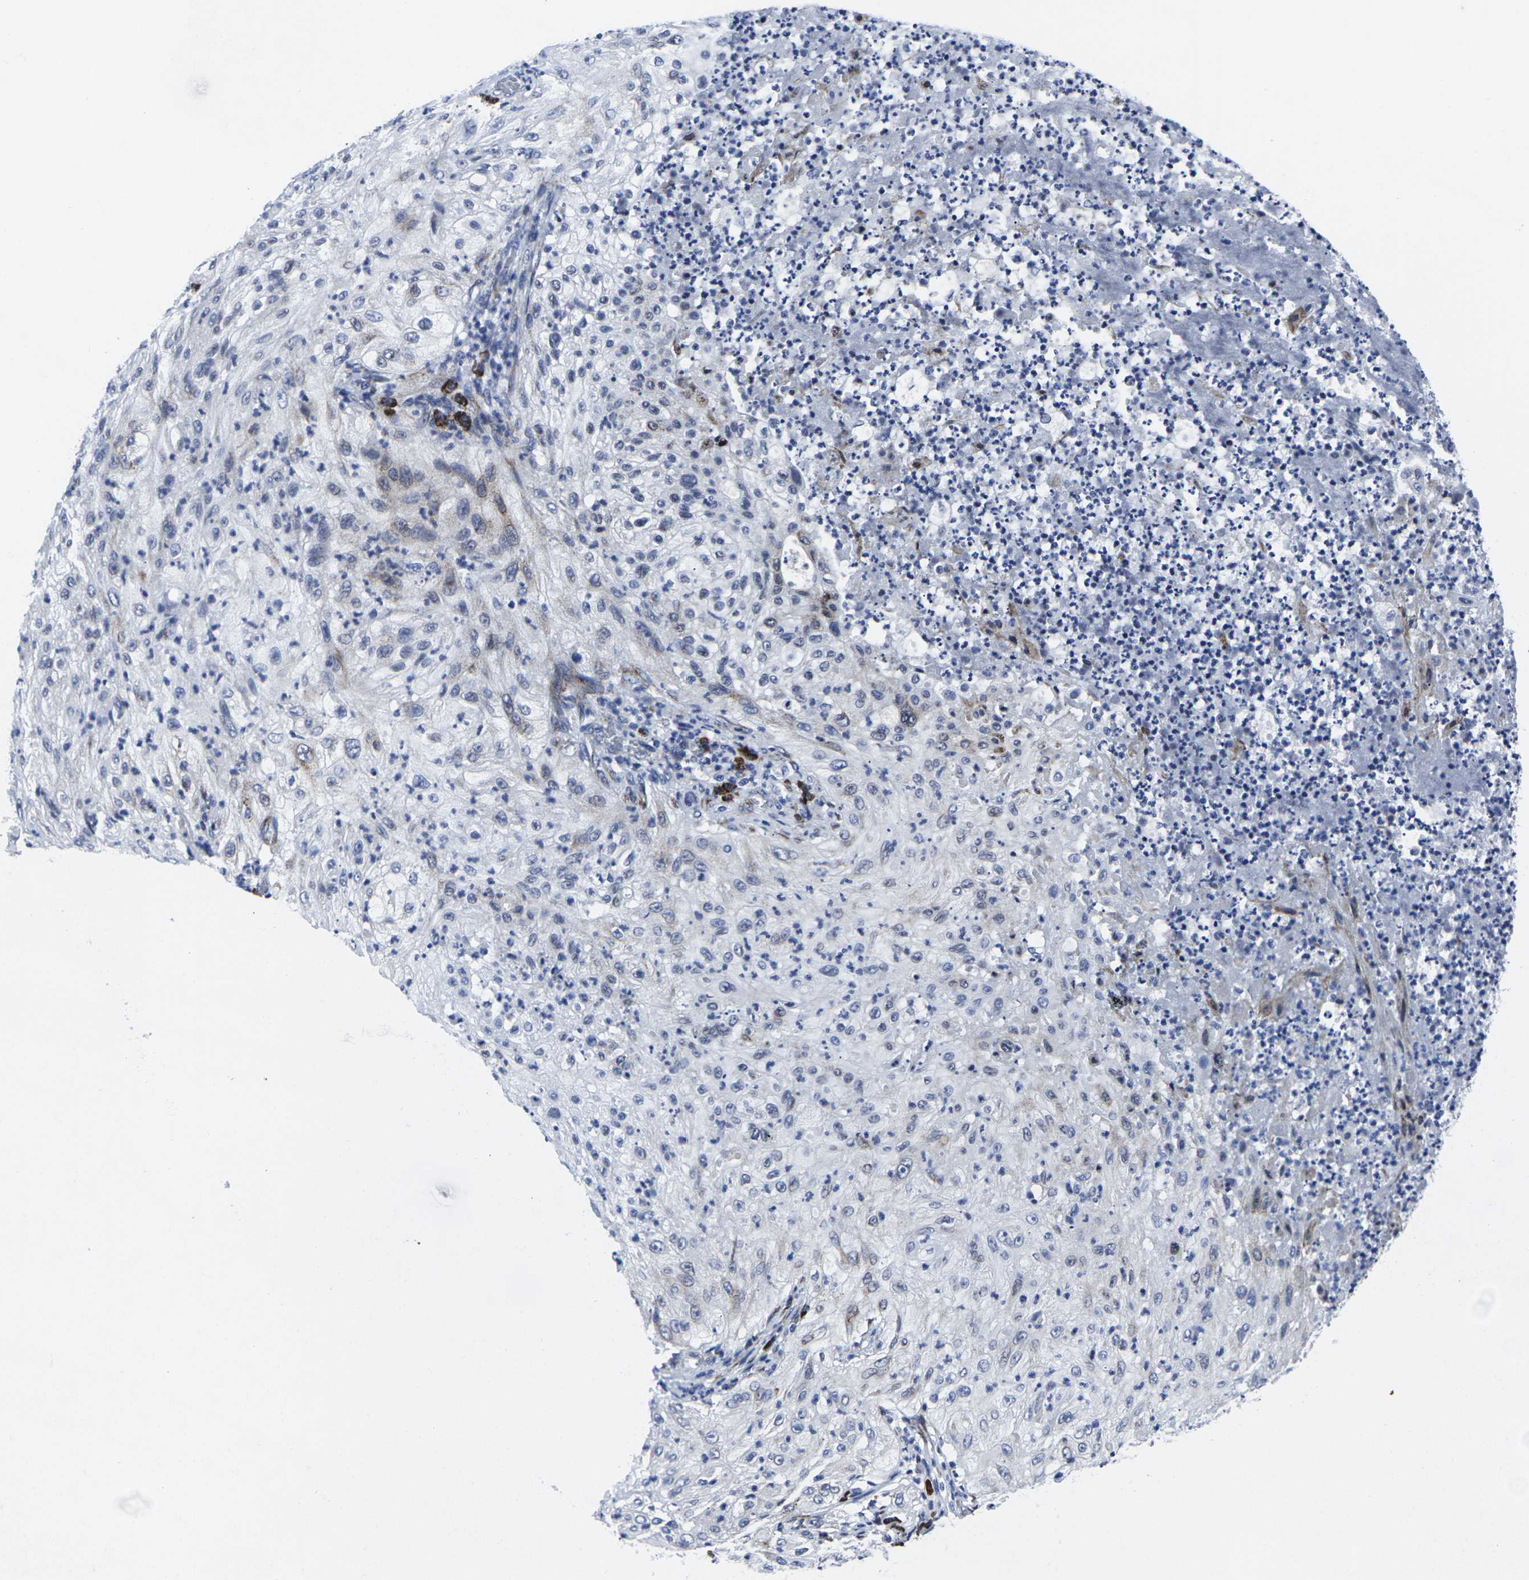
{"staining": {"intensity": "weak", "quantity": "<25%", "location": "cytoplasmic/membranous"}, "tissue": "lung cancer", "cell_type": "Tumor cells", "image_type": "cancer", "snomed": [{"axis": "morphology", "description": "Inflammation, NOS"}, {"axis": "morphology", "description": "Squamous cell carcinoma, NOS"}, {"axis": "topography", "description": "Lymph node"}, {"axis": "topography", "description": "Soft tissue"}, {"axis": "topography", "description": "Lung"}], "caption": "The histopathology image displays no significant positivity in tumor cells of lung cancer. (Stains: DAB (3,3'-diaminobenzidine) immunohistochemistry with hematoxylin counter stain, Microscopy: brightfield microscopy at high magnification).", "gene": "RPN1", "patient": {"sex": "male", "age": 66}}